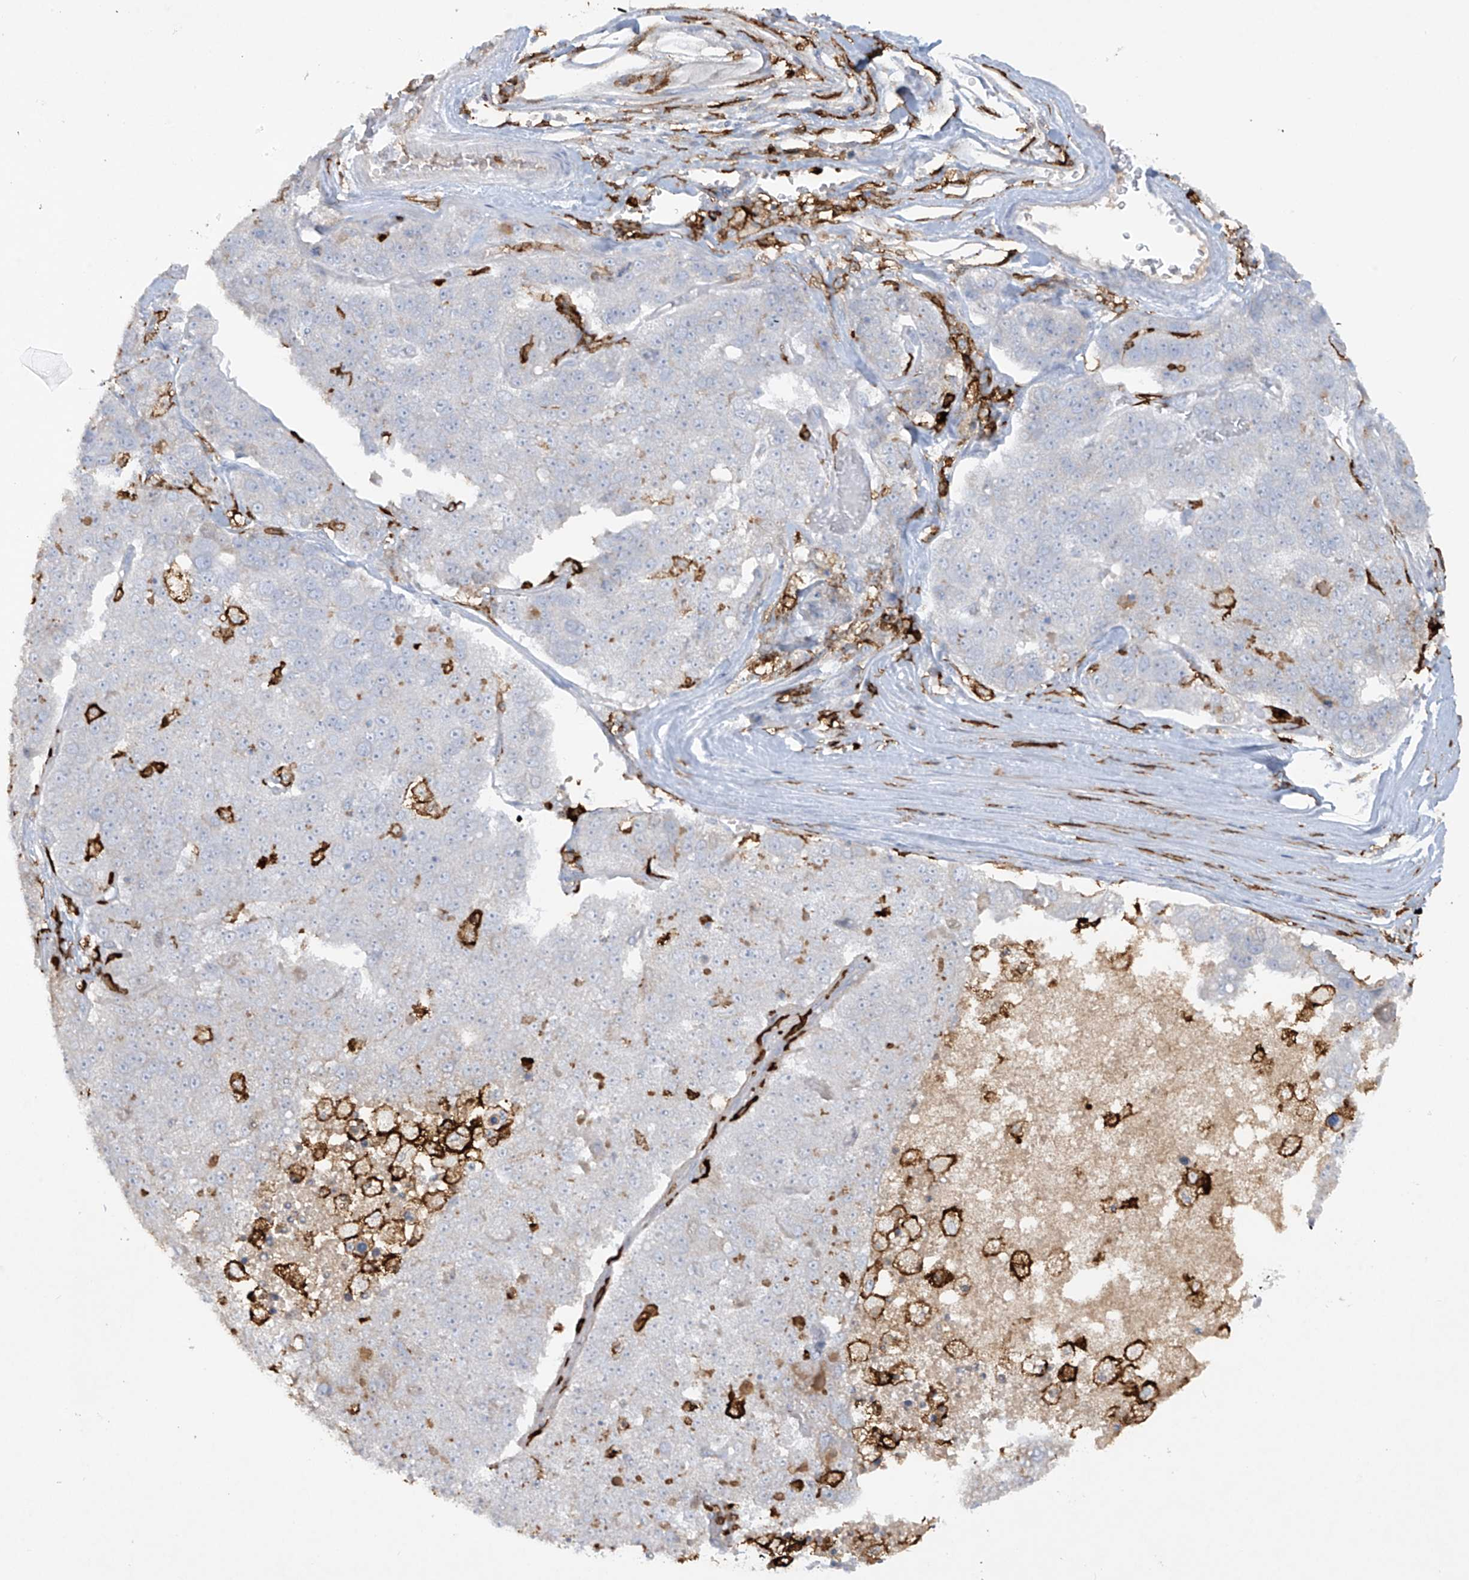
{"staining": {"intensity": "negative", "quantity": "none", "location": "none"}, "tissue": "pancreatic cancer", "cell_type": "Tumor cells", "image_type": "cancer", "snomed": [{"axis": "morphology", "description": "Adenocarcinoma, NOS"}, {"axis": "topography", "description": "Pancreas"}], "caption": "An immunohistochemistry (IHC) image of pancreatic cancer is shown. There is no staining in tumor cells of pancreatic cancer.", "gene": "FCGR3A", "patient": {"sex": "female", "age": 61}}